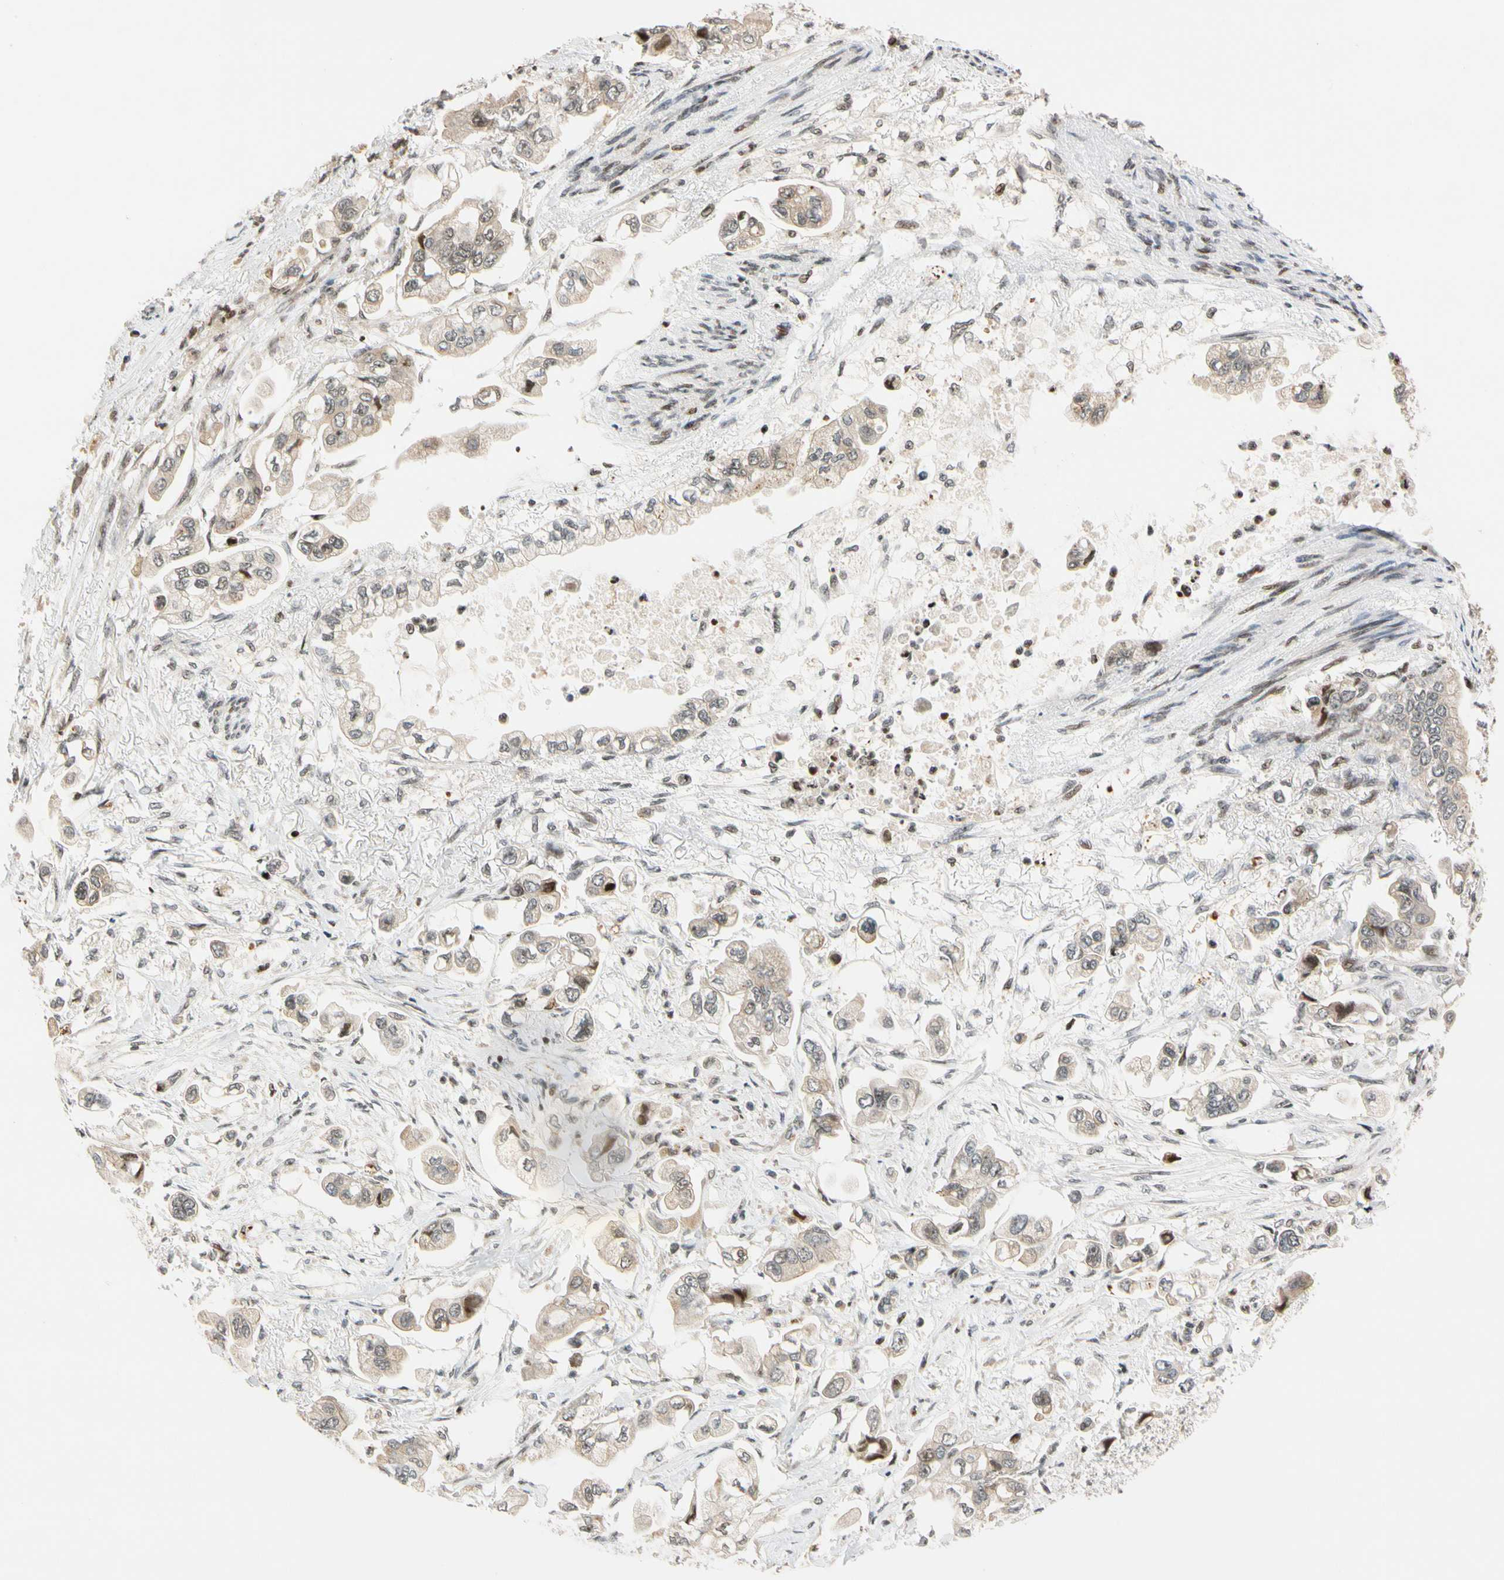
{"staining": {"intensity": "weak", "quantity": "25%-75%", "location": "cytoplasmic/membranous"}, "tissue": "stomach cancer", "cell_type": "Tumor cells", "image_type": "cancer", "snomed": [{"axis": "morphology", "description": "Adenocarcinoma, NOS"}, {"axis": "topography", "description": "Stomach"}], "caption": "Weak cytoplasmic/membranous staining for a protein is appreciated in approximately 25%-75% of tumor cells of stomach cancer using immunohistochemistry (IHC).", "gene": "CDK7", "patient": {"sex": "male", "age": 62}}